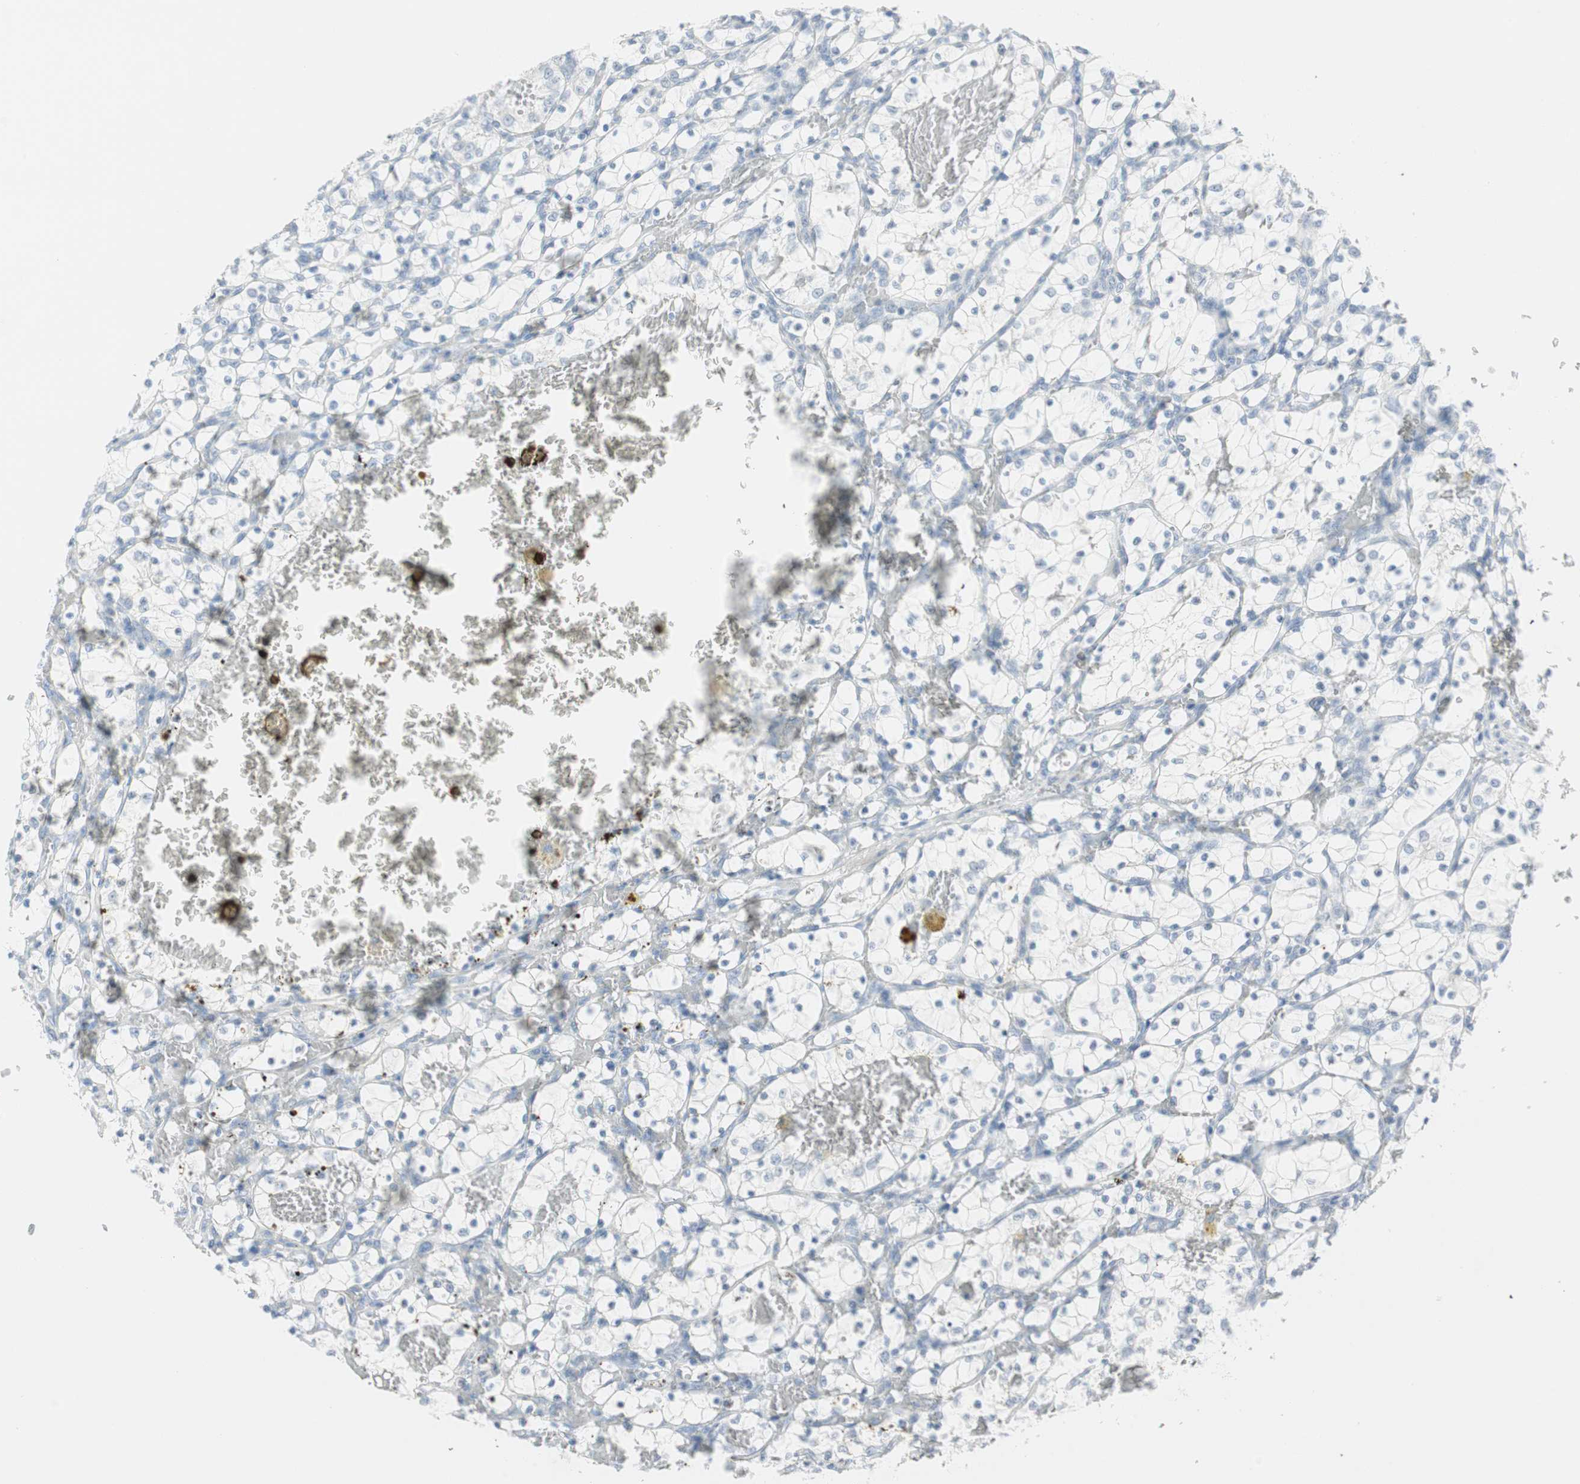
{"staining": {"intensity": "negative", "quantity": "none", "location": "none"}, "tissue": "renal cancer", "cell_type": "Tumor cells", "image_type": "cancer", "snomed": [{"axis": "morphology", "description": "Adenocarcinoma, NOS"}, {"axis": "topography", "description": "Kidney"}], "caption": "Tumor cells are negative for brown protein staining in adenocarcinoma (renal).", "gene": "MLLT10", "patient": {"sex": "female", "age": 69}}